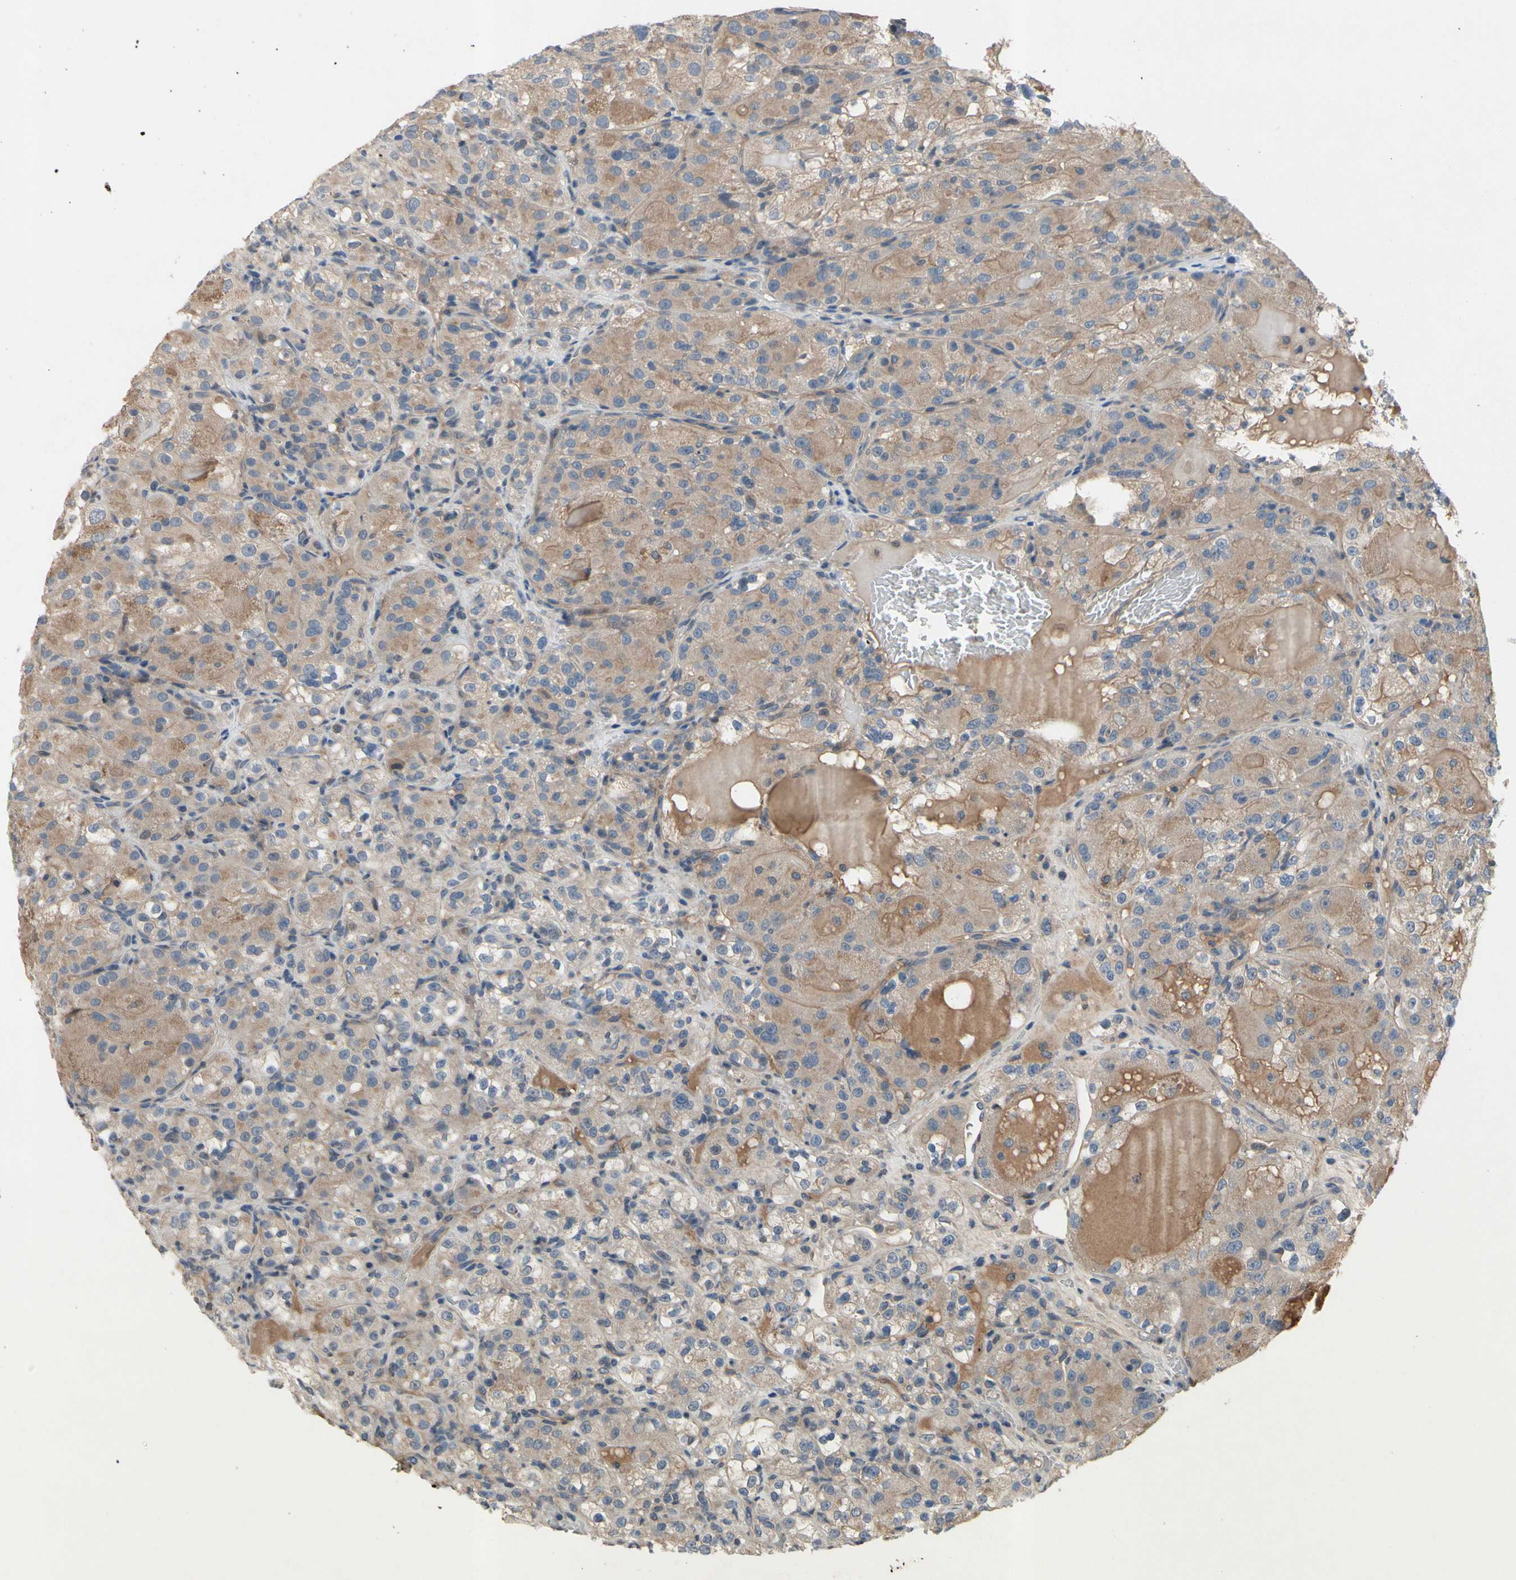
{"staining": {"intensity": "weak", "quantity": ">75%", "location": "cytoplasmic/membranous"}, "tissue": "renal cancer", "cell_type": "Tumor cells", "image_type": "cancer", "snomed": [{"axis": "morphology", "description": "Normal tissue, NOS"}, {"axis": "morphology", "description": "Adenocarcinoma, NOS"}, {"axis": "topography", "description": "Kidney"}], "caption": "Immunohistochemistry (IHC) staining of adenocarcinoma (renal), which exhibits low levels of weak cytoplasmic/membranous expression in approximately >75% of tumor cells indicating weak cytoplasmic/membranous protein expression. The staining was performed using DAB (3,3'-diaminobenzidine) (brown) for protein detection and nuclei were counterstained in hematoxylin (blue).", "gene": "ICAM5", "patient": {"sex": "male", "age": 61}}